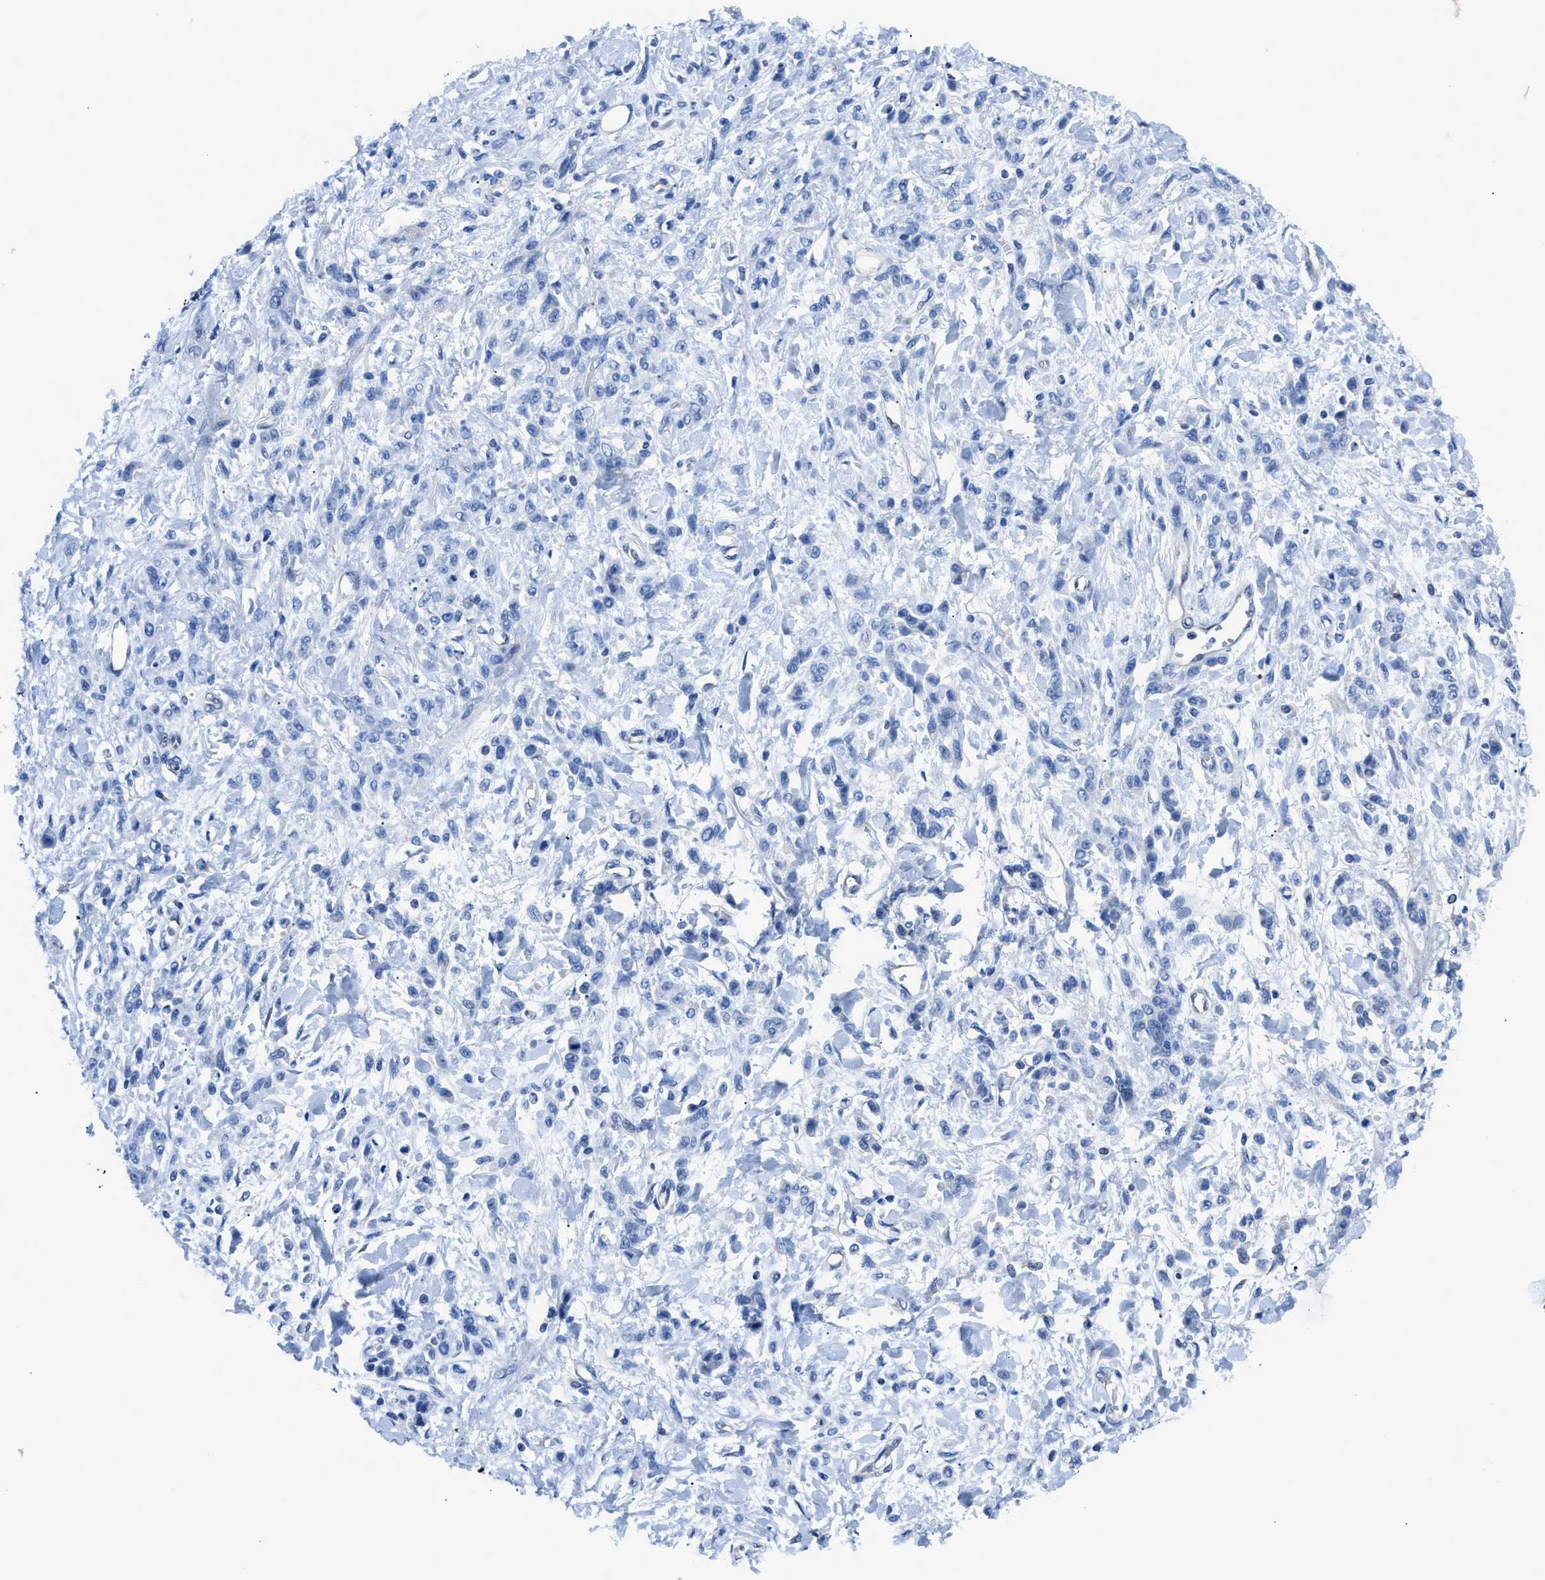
{"staining": {"intensity": "negative", "quantity": "none", "location": "none"}, "tissue": "stomach cancer", "cell_type": "Tumor cells", "image_type": "cancer", "snomed": [{"axis": "morphology", "description": "Normal tissue, NOS"}, {"axis": "morphology", "description": "Adenocarcinoma, NOS"}, {"axis": "topography", "description": "Stomach"}], "caption": "IHC image of adenocarcinoma (stomach) stained for a protein (brown), which demonstrates no staining in tumor cells.", "gene": "ITPR1", "patient": {"sex": "male", "age": 82}}